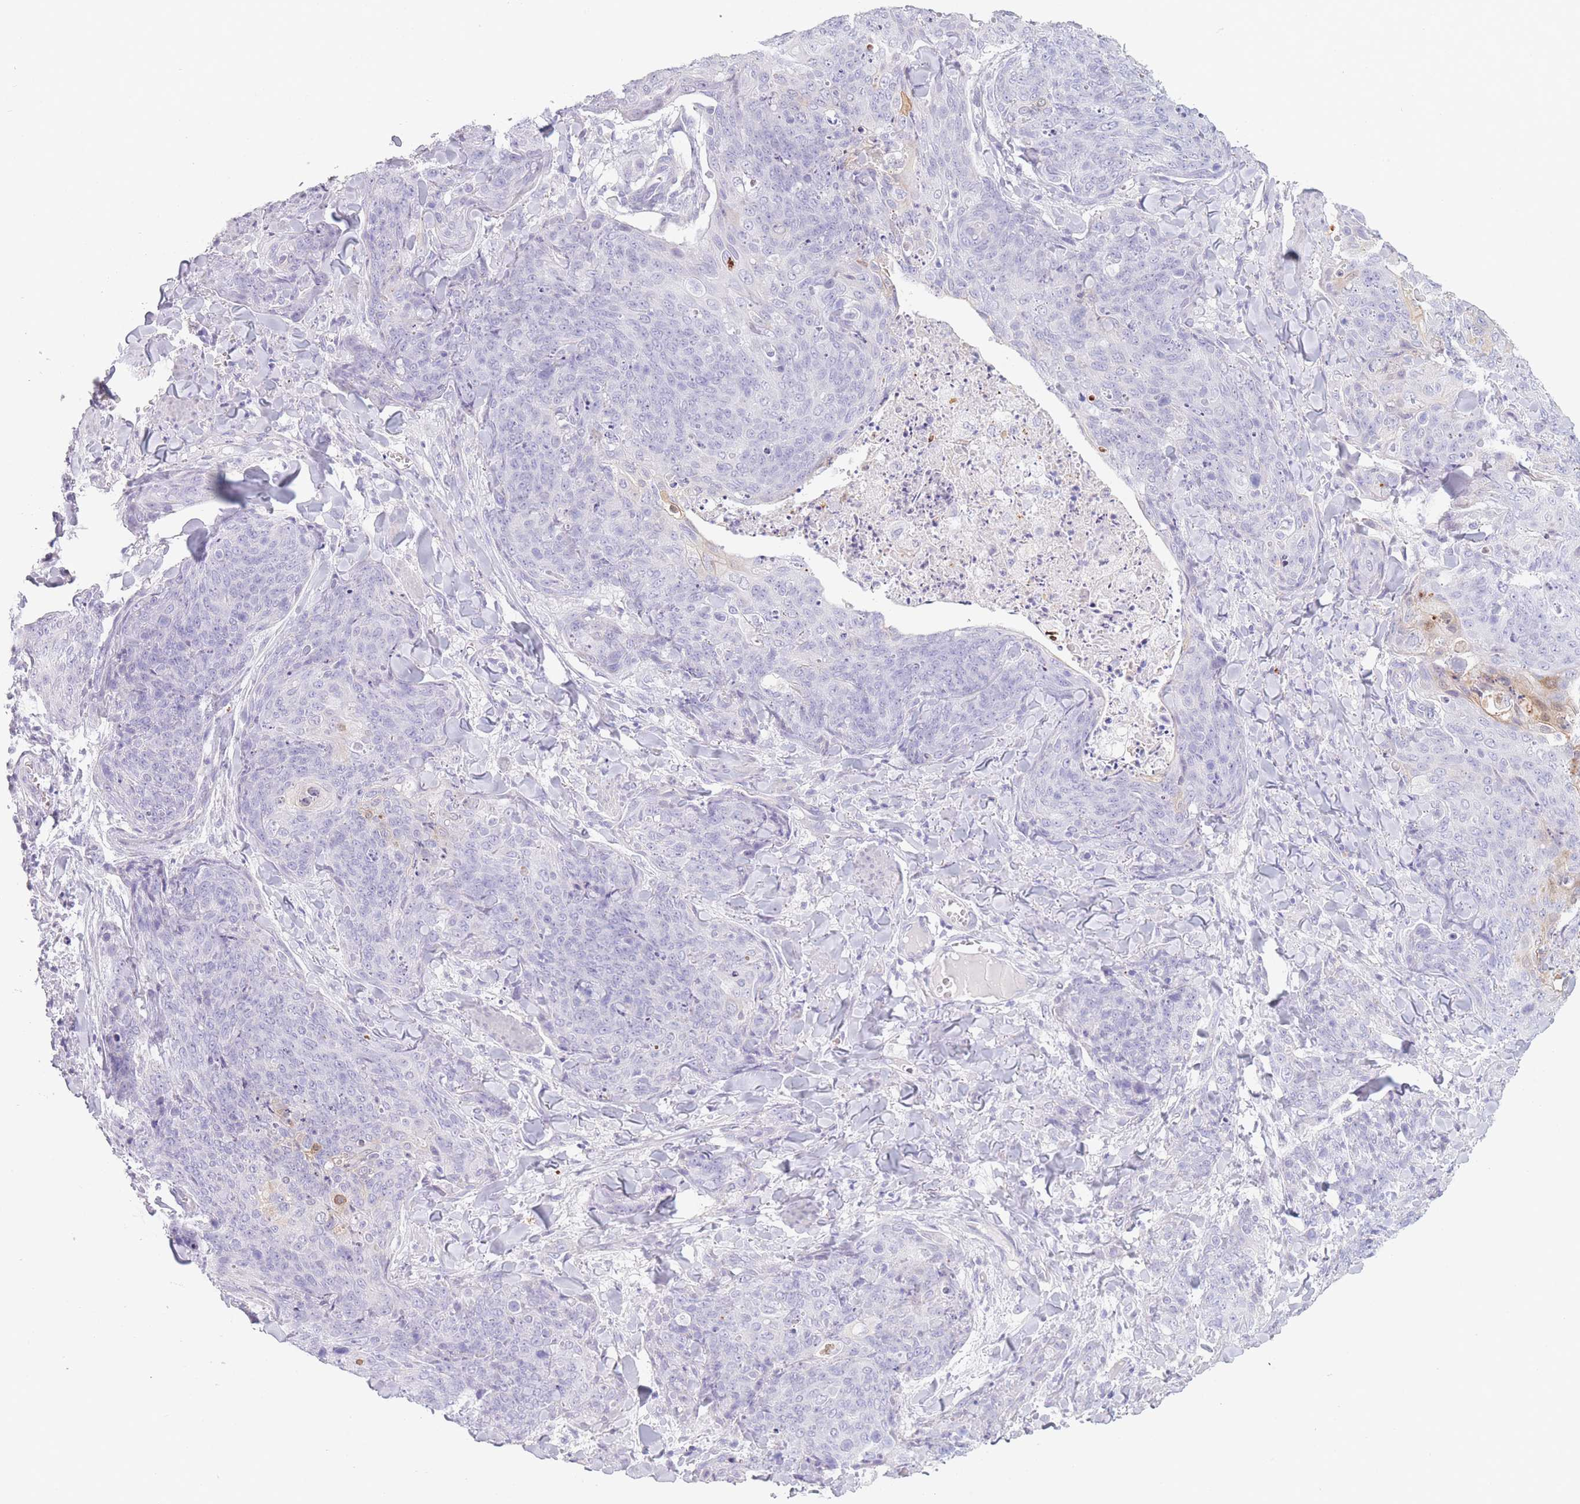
{"staining": {"intensity": "negative", "quantity": "none", "location": "none"}, "tissue": "skin cancer", "cell_type": "Tumor cells", "image_type": "cancer", "snomed": [{"axis": "morphology", "description": "Squamous cell carcinoma, NOS"}, {"axis": "topography", "description": "Skin"}, {"axis": "topography", "description": "Vulva"}], "caption": "Micrograph shows no significant protein staining in tumor cells of skin cancer.", "gene": "PLEKHG2", "patient": {"sex": "female", "age": 85}}